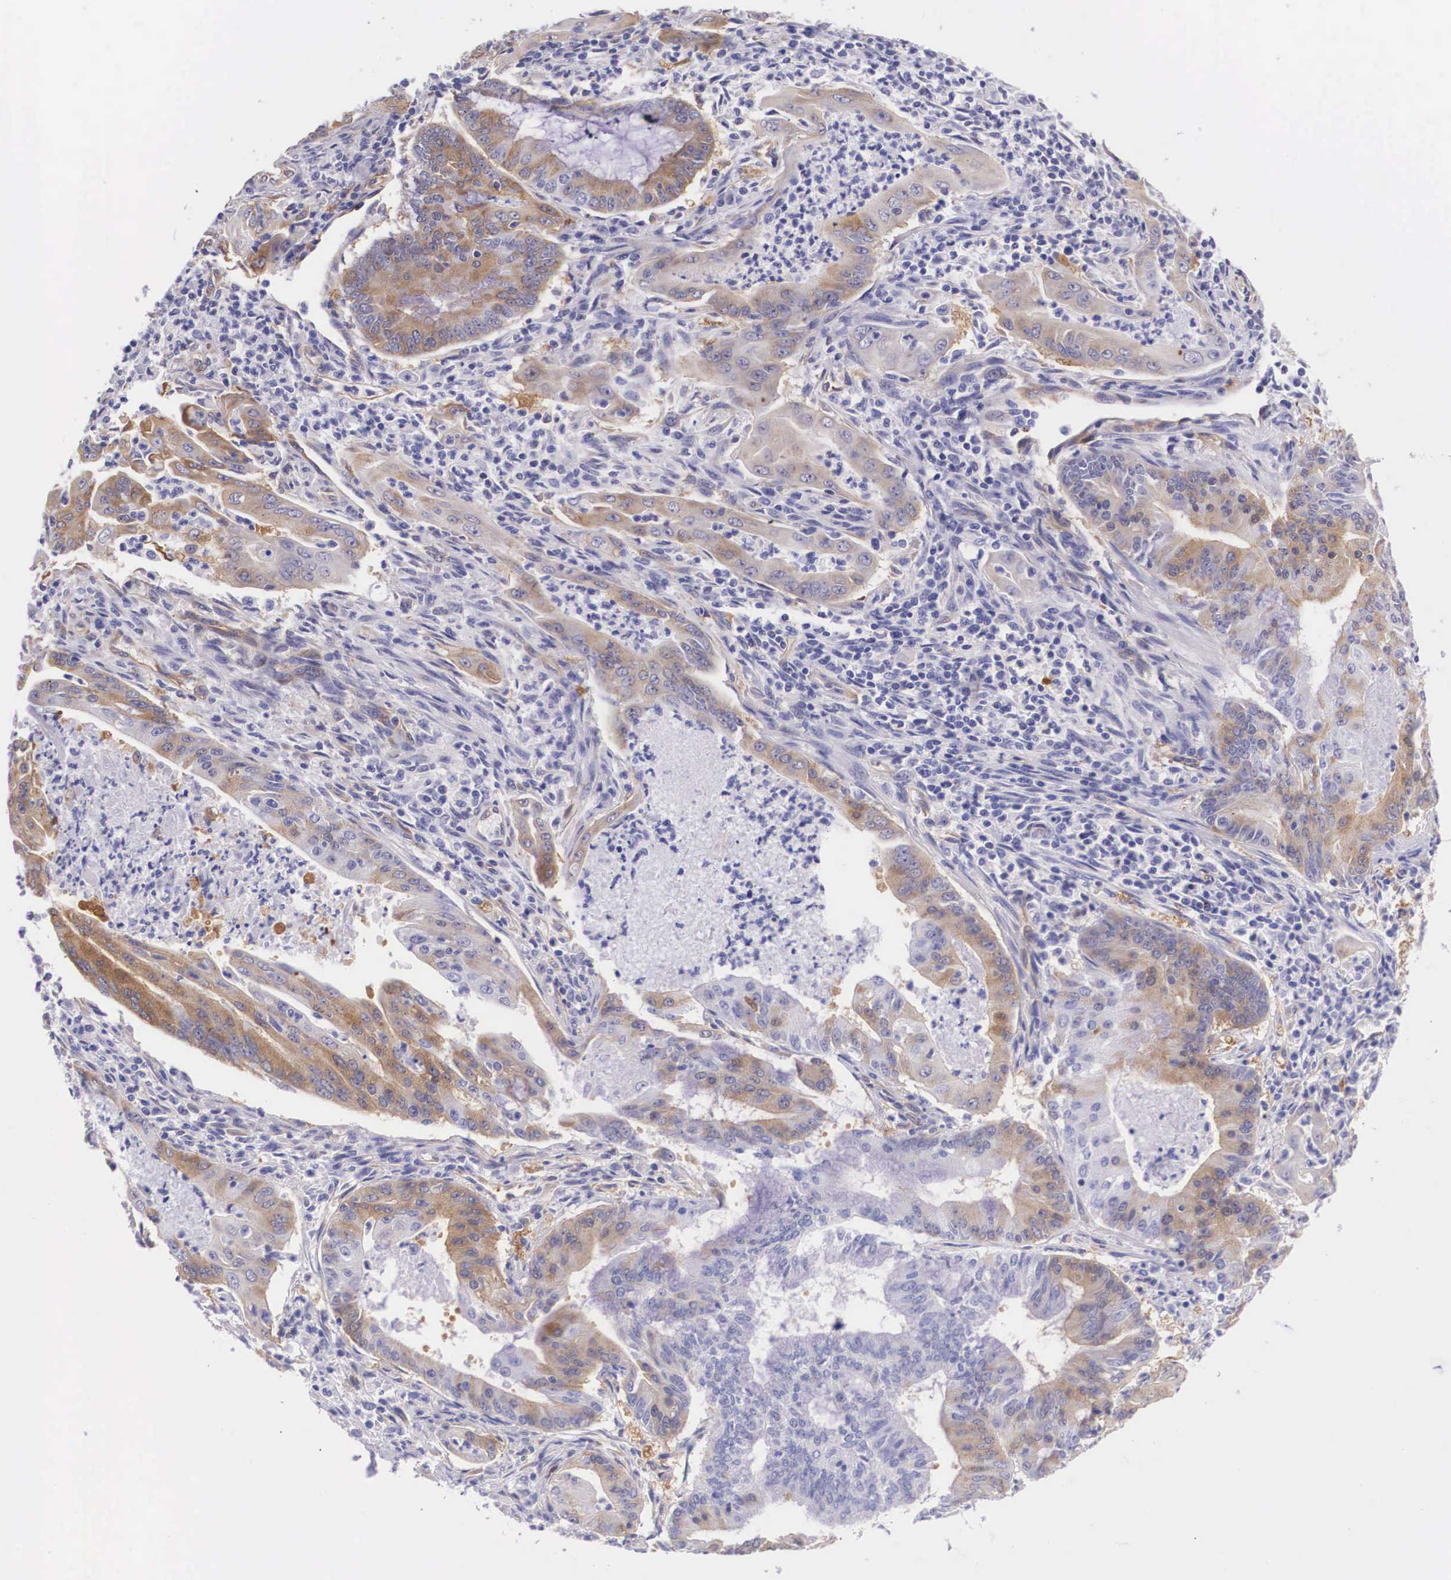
{"staining": {"intensity": "moderate", "quantity": "25%-75%", "location": "cytoplasmic/membranous"}, "tissue": "endometrial cancer", "cell_type": "Tumor cells", "image_type": "cancer", "snomed": [{"axis": "morphology", "description": "Adenocarcinoma, NOS"}, {"axis": "topography", "description": "Endometrium"}], "caption": "The micrograph demonstrates staining of adenocarcinoma (endometrial), revealing moderate cytoplasmic/membranous protein positivity (brown color) within tumor cells.", "gene": "BCAR1", "patient": {"sex": "female", "age": 63}}